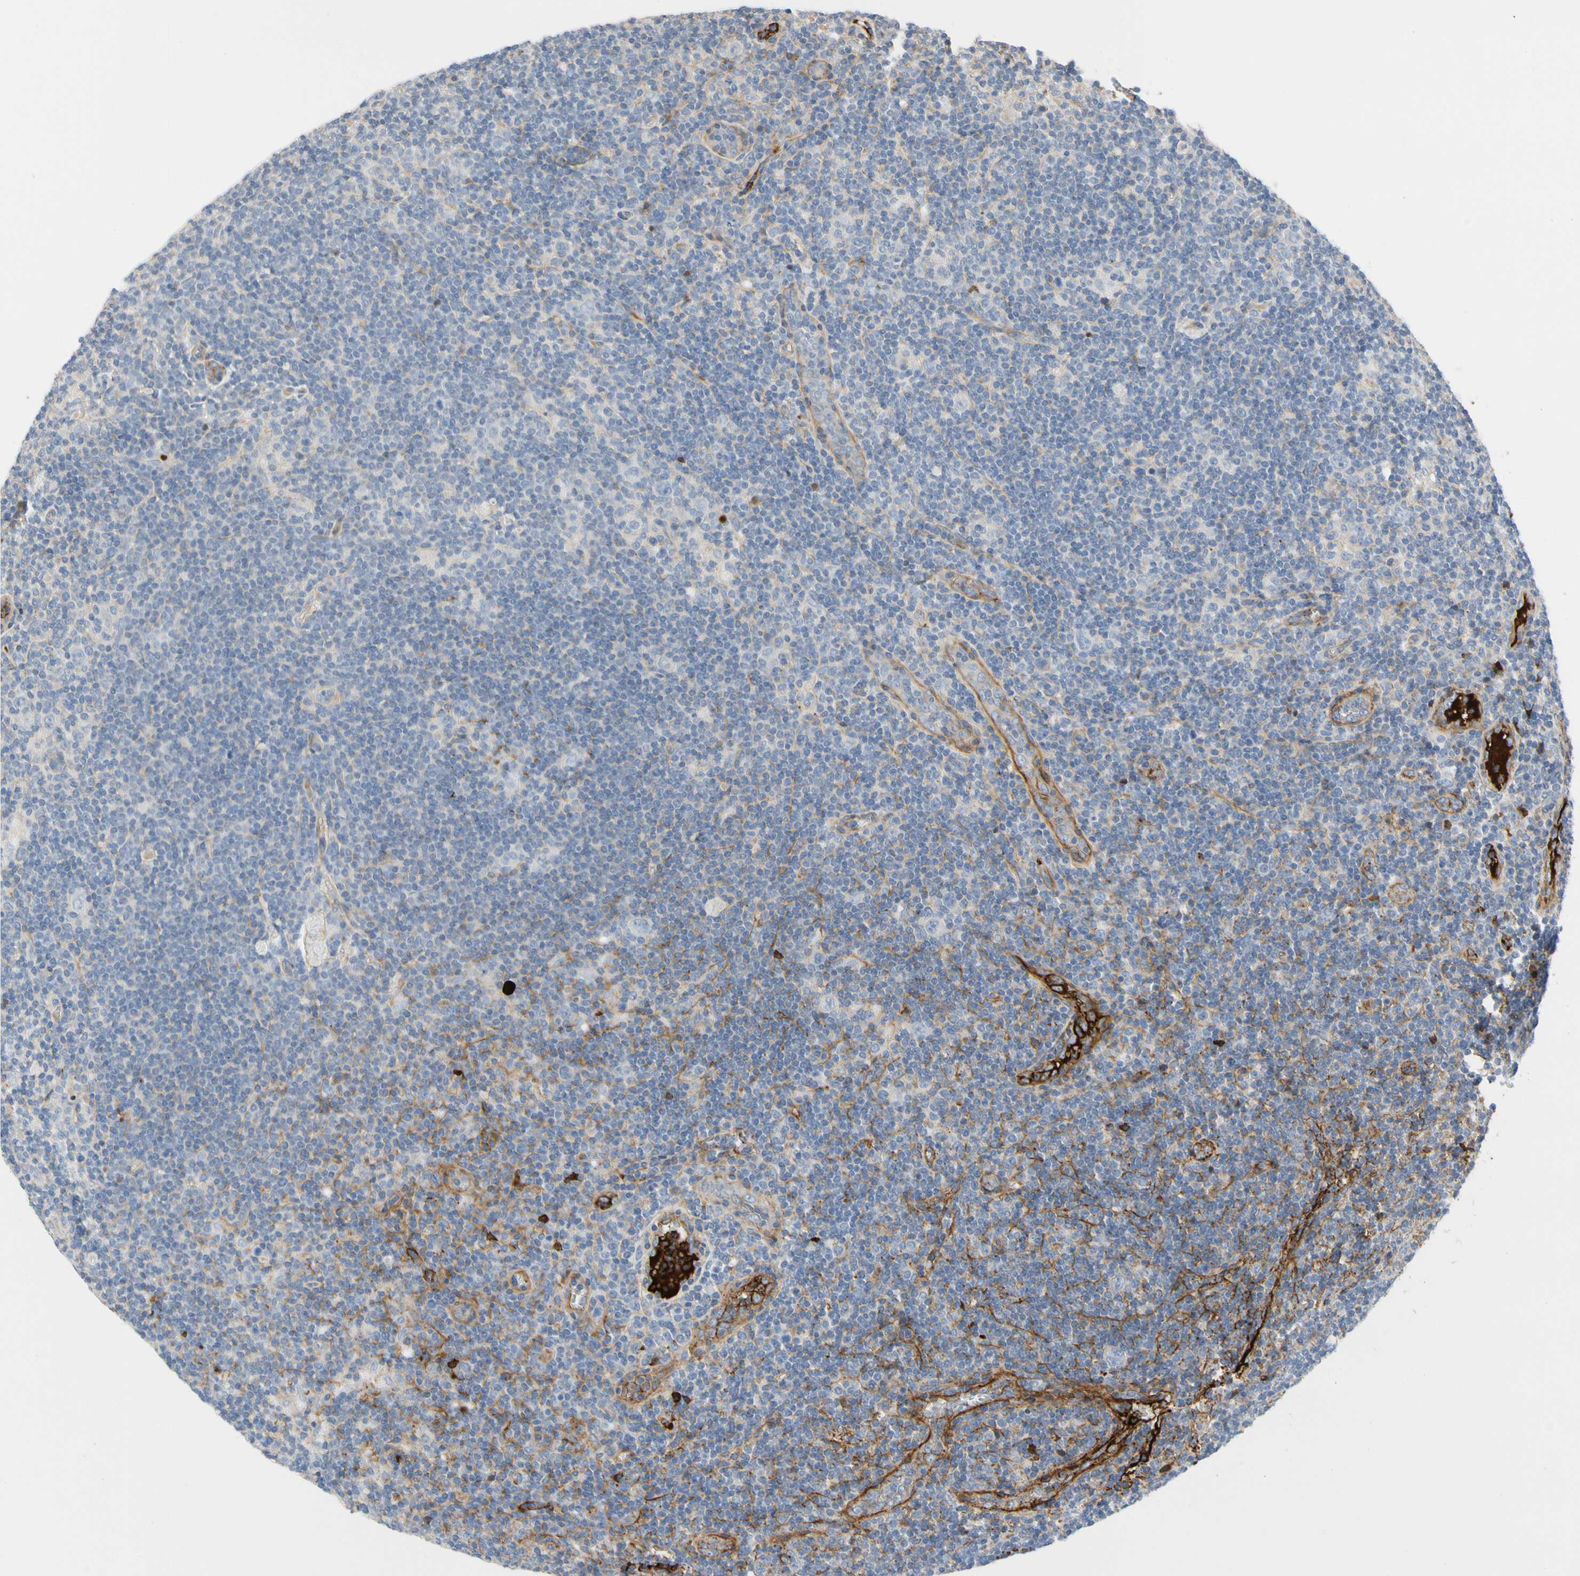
{"staining": {"intensity": "negative", "quantity": "none", "location": "none"}, "tissue": "lymphoma", "cell_type": "Tumor cells", "image_type": "cancer", "snomed": [{"axis": "morphology", "description": "Hodgkin's disease, NOS"}, {"axis": "topography", "description": "Lymph node"}], "caption": "DAB immunohistochemical staining of human lymphoma displays no significant staining in tumor cells. (DAB IHC with hematoxylin counter stain).", "gene": "FGB", "patient": {"sex": "female", "age": 57}}